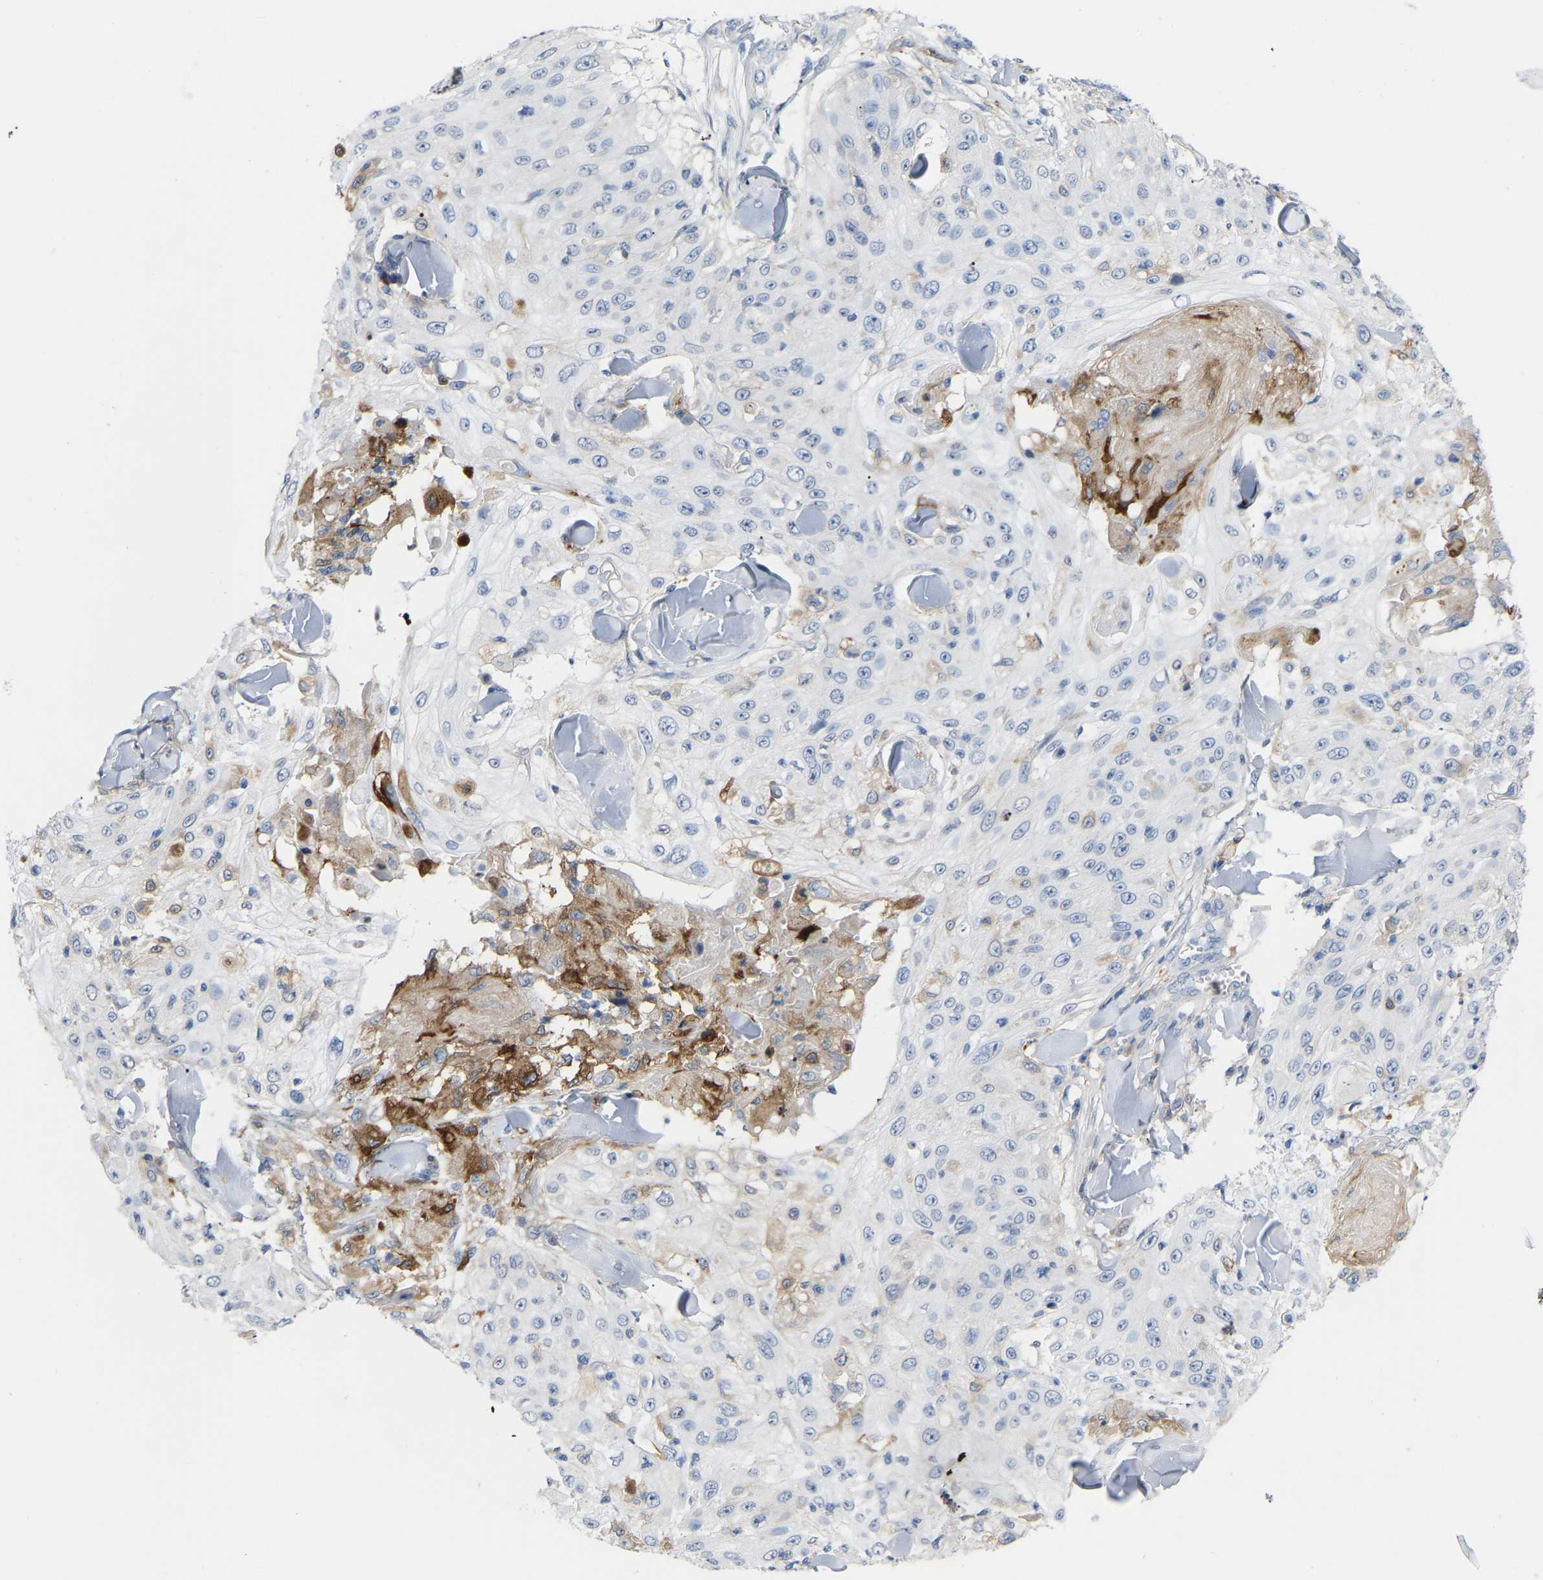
{"staining": {"intensity": "negative", "quantity": "none", "location": "none"}, "tissue": "skin cancer", "cell_type": "Tumor cells", "image_type": "cancer", "snomed": [{"axis": "morphology", "description": "Squamous cell carcinoma, NOS"}, {"axis": "topography", "description": "Skin"}], "caption": "DAB (3,3'-diaminobenzidine) immunohistochemical staining of human skin cancer displays no significant positivity in tumor cells. (DAB (3,3'-diaminobenzidine) immunohistochemistry with hematoxylin counter stain).", "gene": "ABTB2", "patient": {"sex": "male", "age": 86}}